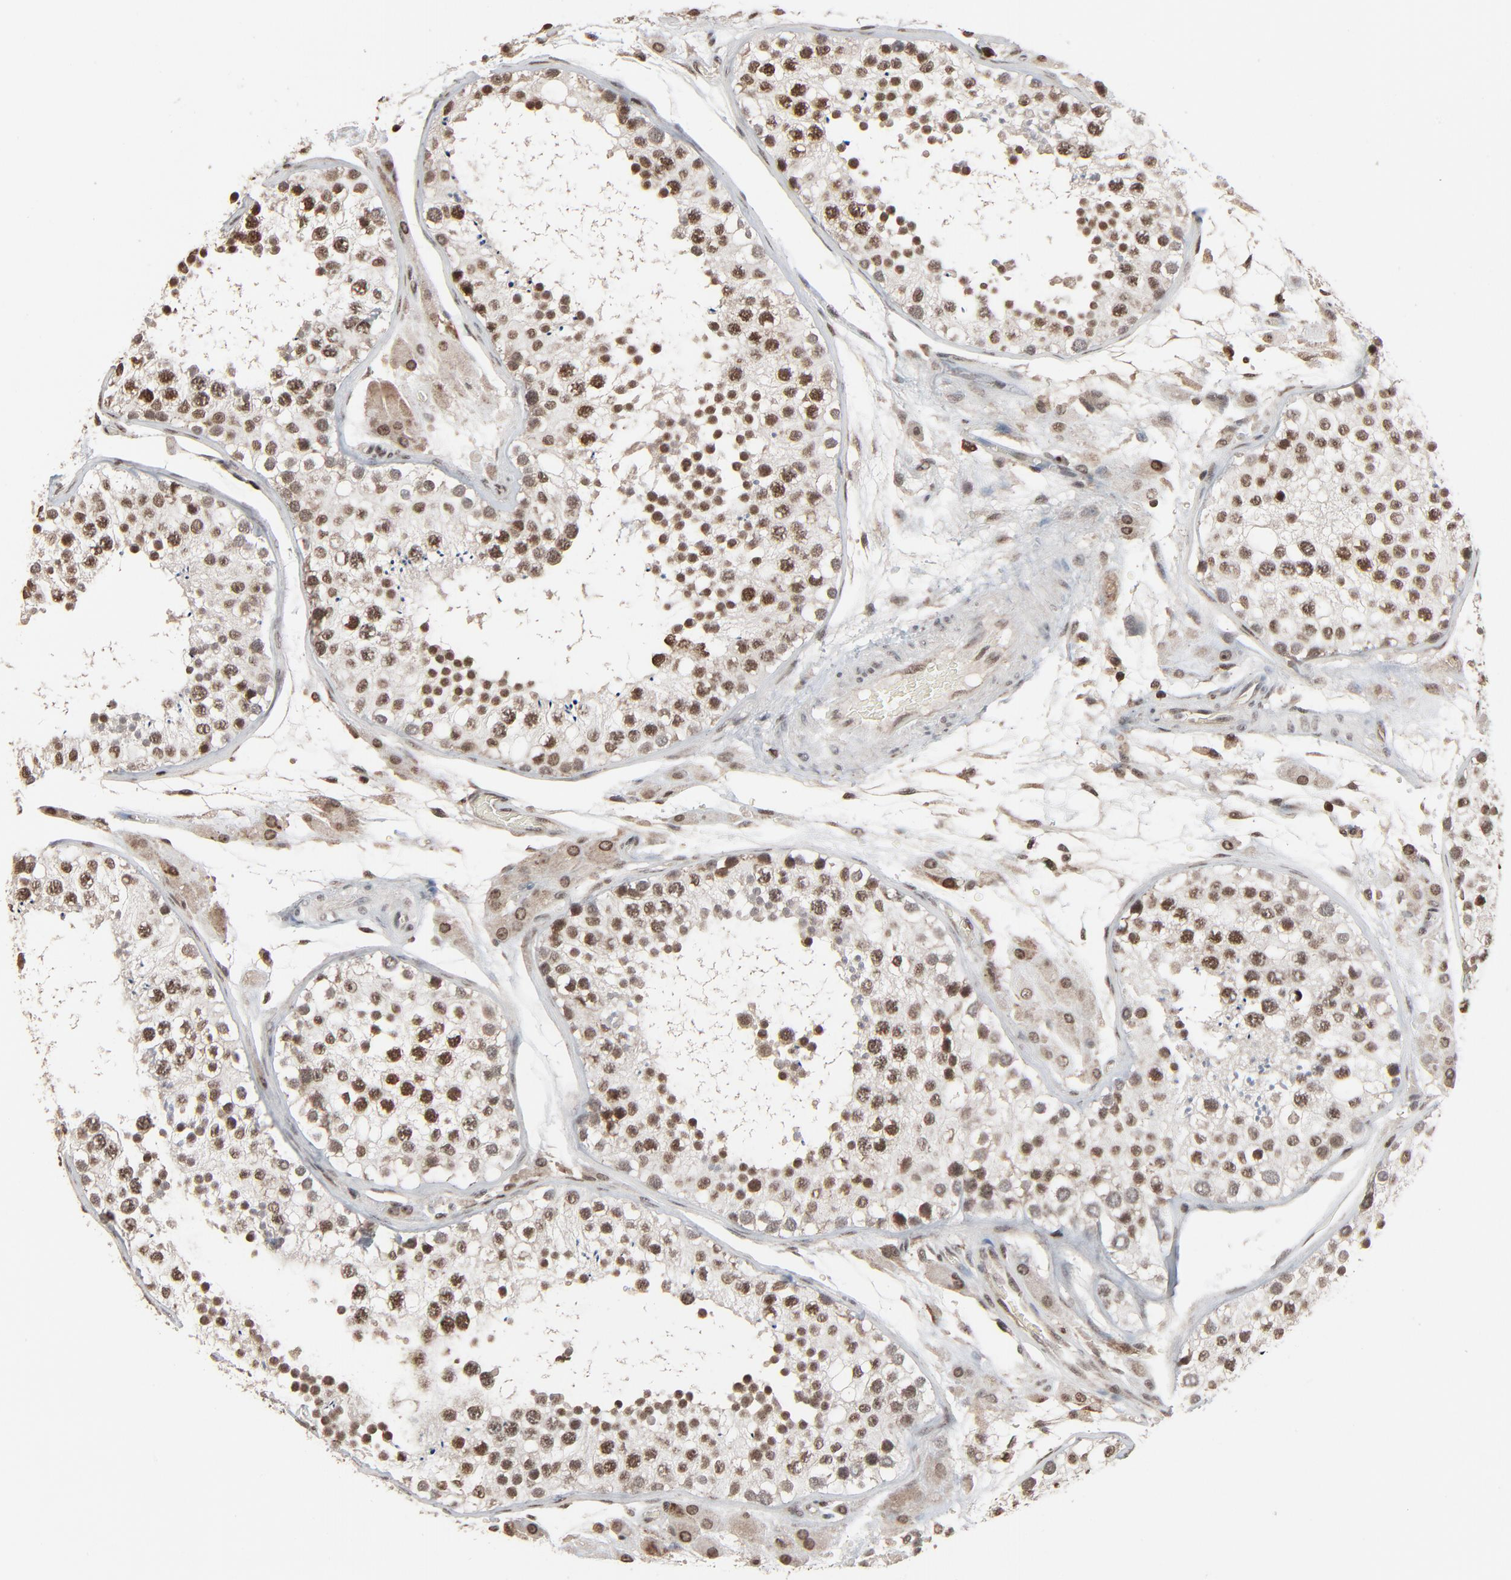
{"staining": {"intensity": "strong", "quantity": ">75%", "location": "nuclear"}, "tissue": "testis", "cell_type": "Cells in seminiferous ducts", "image_type": "normal", "snomed": [{"axis": "morphology", "description": "Normal tissue, NOS"}, {"axis": "topography", "description": "Testis"}], "caption": "About >75% of cells in seminiferous ducts in normal human testis exhibit strong nuclear protein staining as visualized by brown immunohistochemical staining.", "gene": "RPS6KA3", "patient": {"sex": "male", "age": 26}}